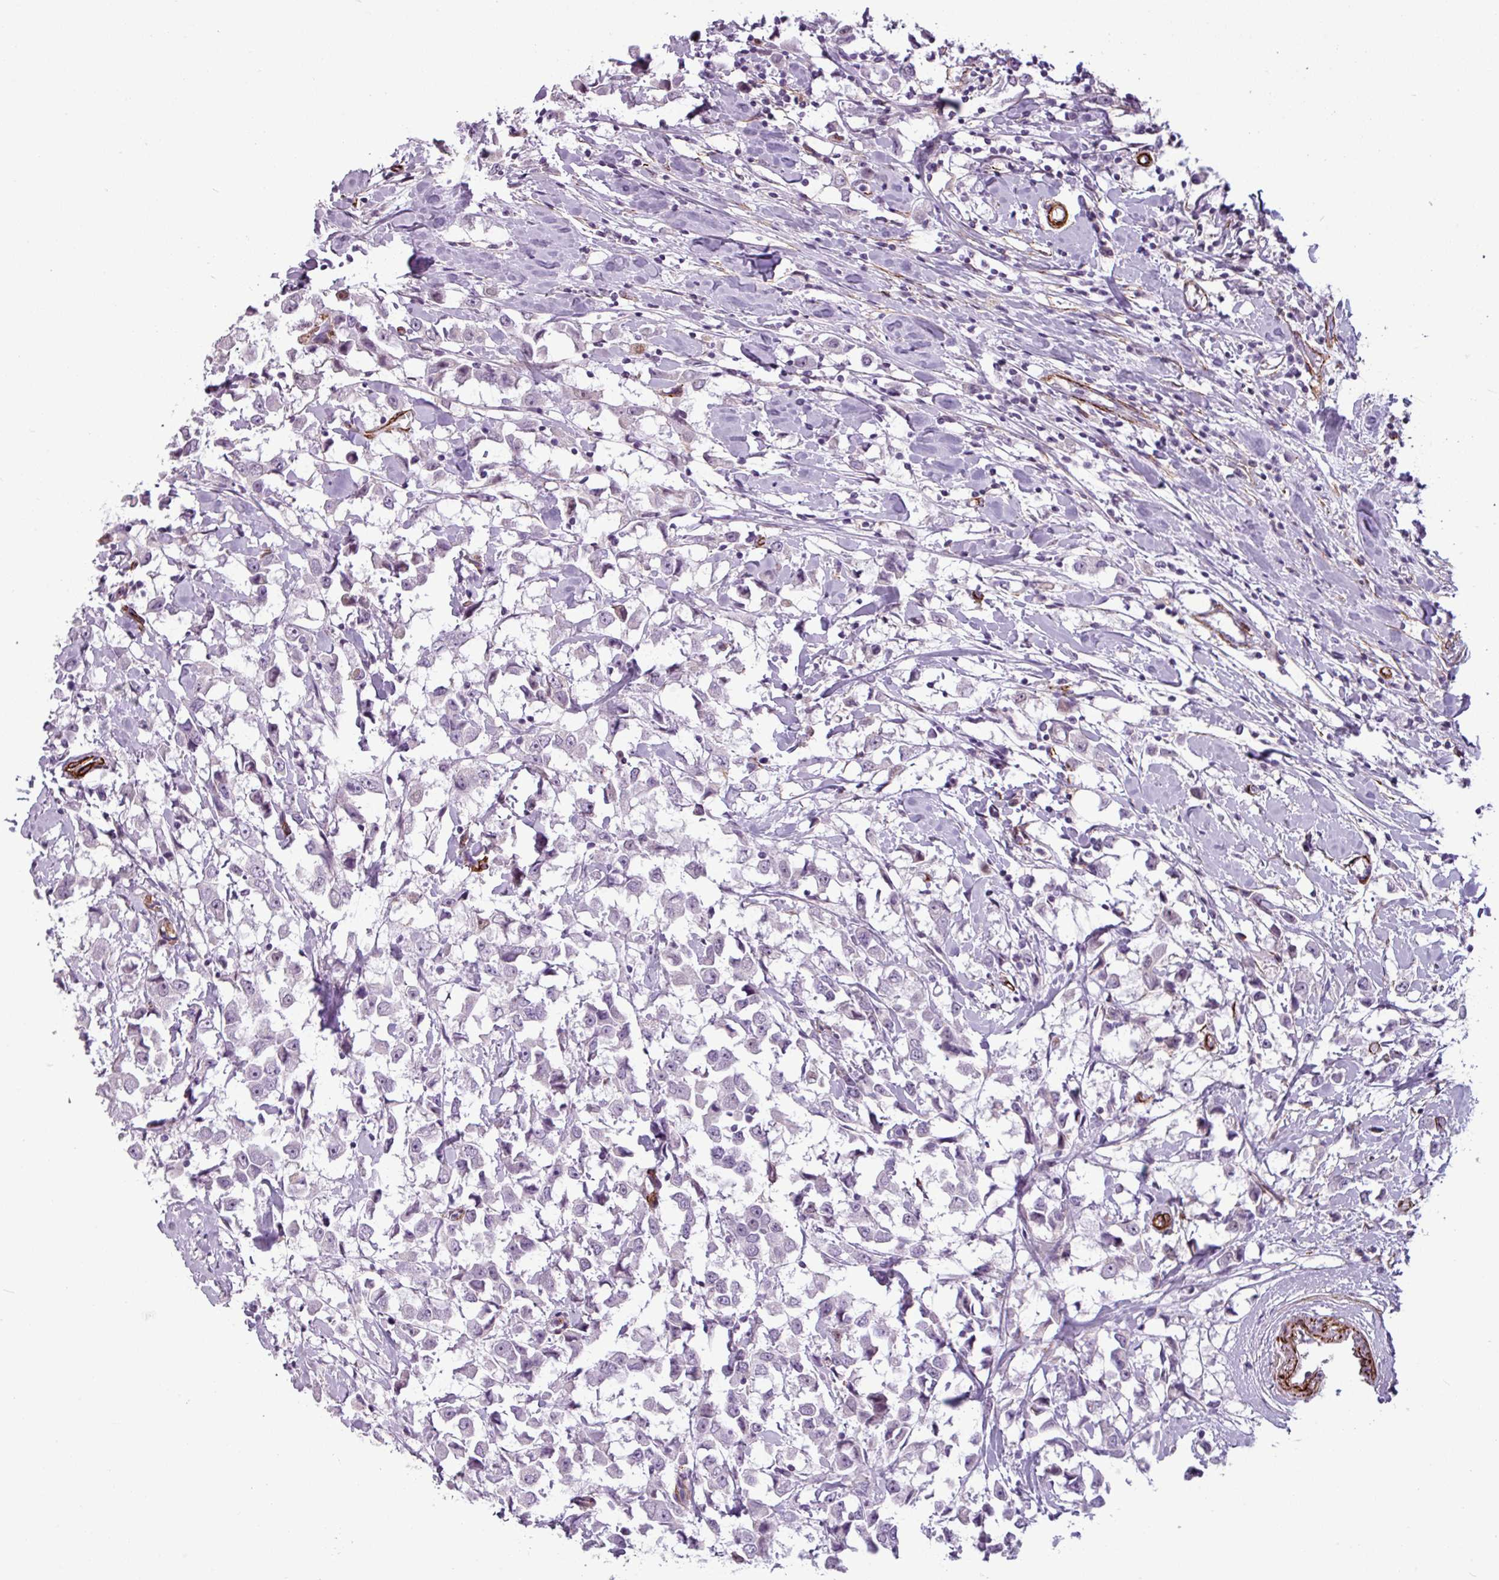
{"staining": {"intensity": "negative", "quantity": "none", "location": "none"}, "tissue": "breast cancer", "cell_type": "Tumor cells", "image_type": "cancer", "snomed": [{"axis": "morphology", "description": "Duct carcinoma"}, {"axis": "topography", "description": "Breast"}], "caption": "Intraductal carcinoma (breast) was stained to show a protein in brown. There is no significant staining in tumor cells.", "gene": "ATP10A", "patient": {"sex": "female", "age": 61}}